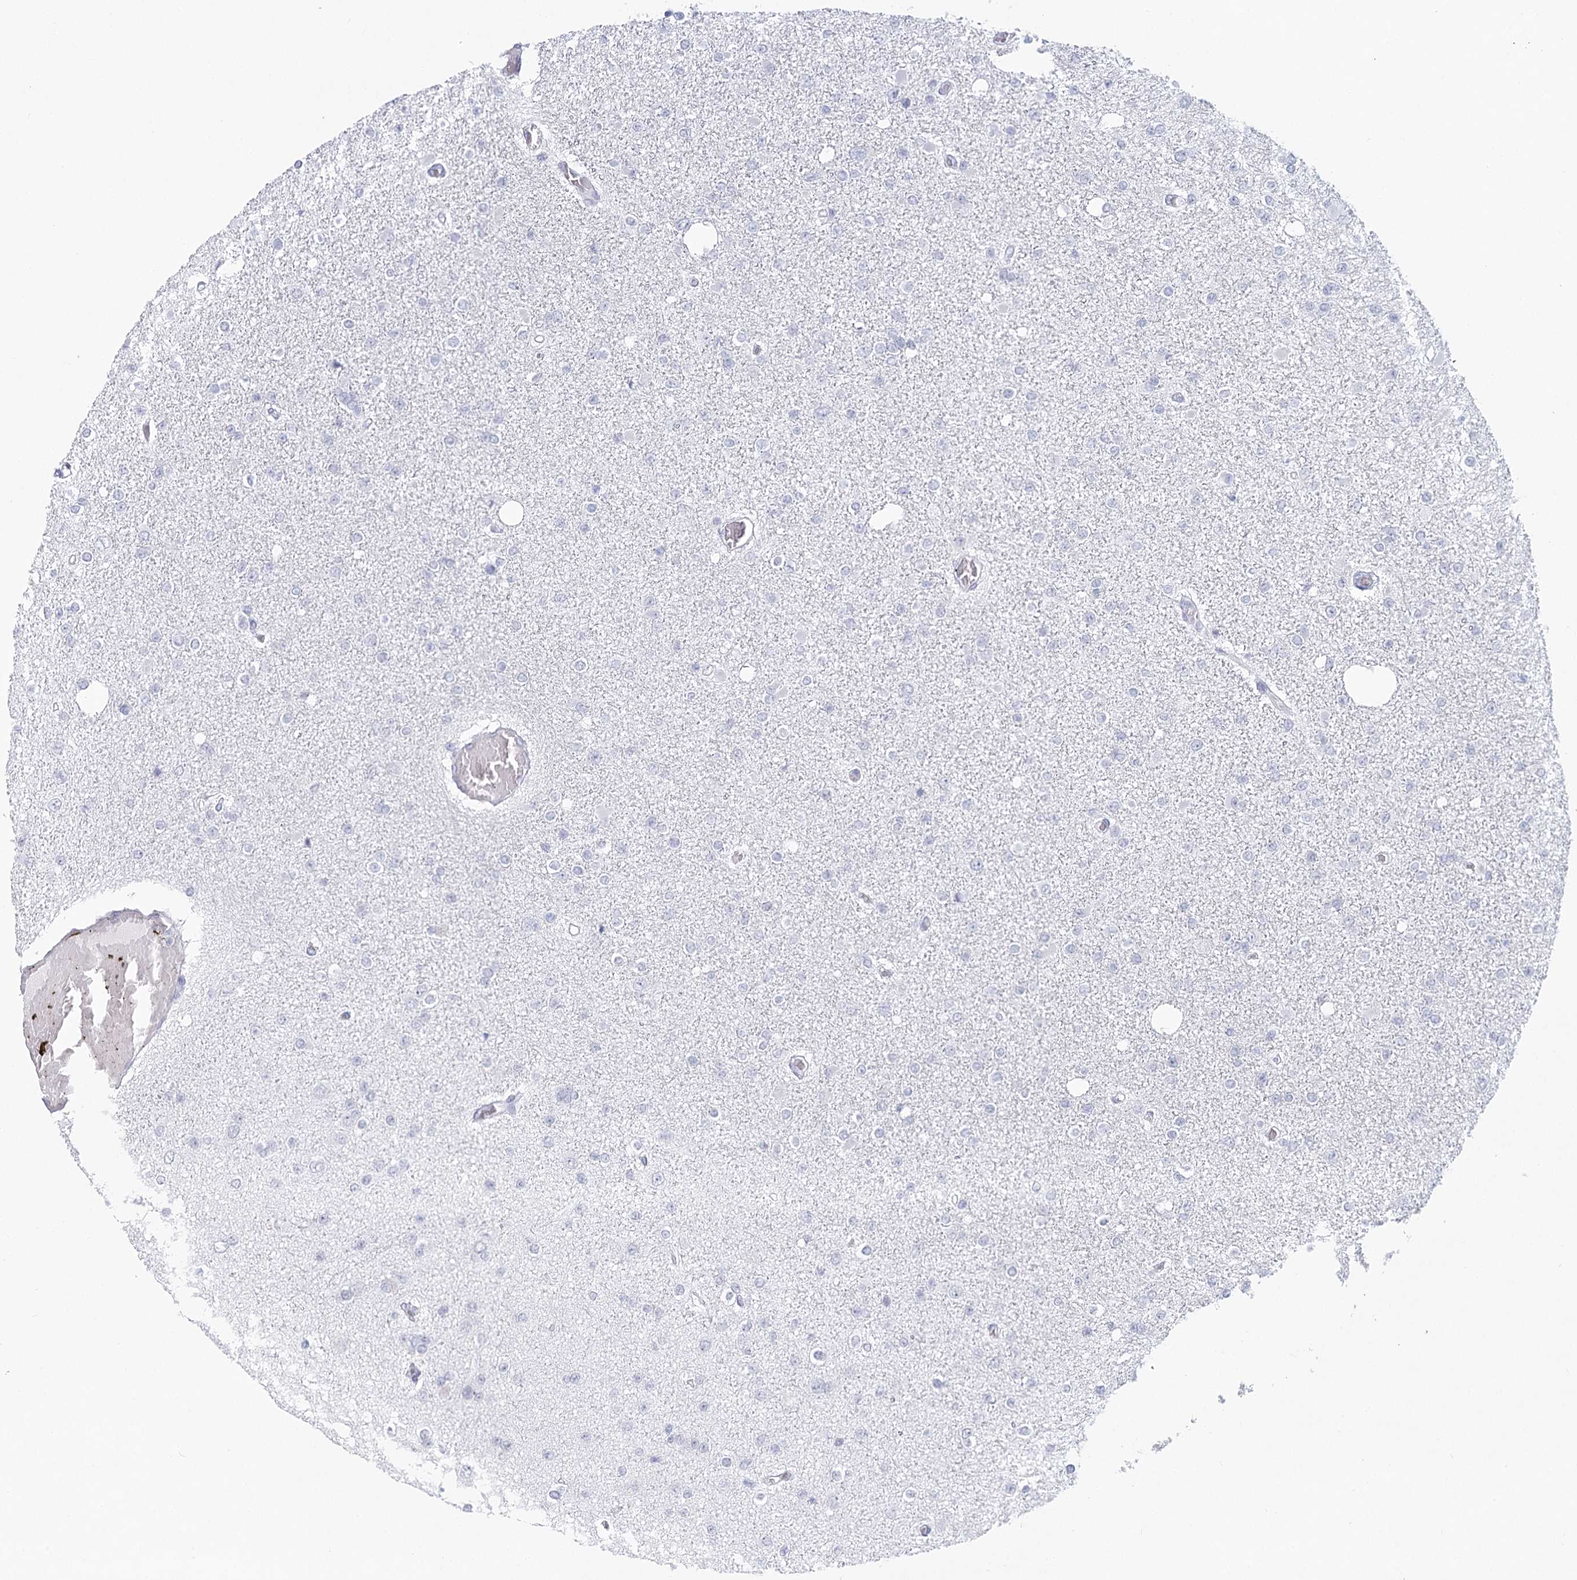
{"staining": {"intensity": "negative", "quantity": "none", "location": "none"}, "tissue": "glioma", "cell_type": "Tumor cells", "image_type": "cancer", "snomed": [{"axis": "morphology", "description": "Glioma, malignant, Low grade"}, {"axis": "topography", "description": "Brain"}], "caption": "Immunohistochemical staining of human malignant low-grade glioma demonstrates no significant positivity in tumor cells.", "gene": "WNT8B", "patient": {"sex": "female", "age": 22}}